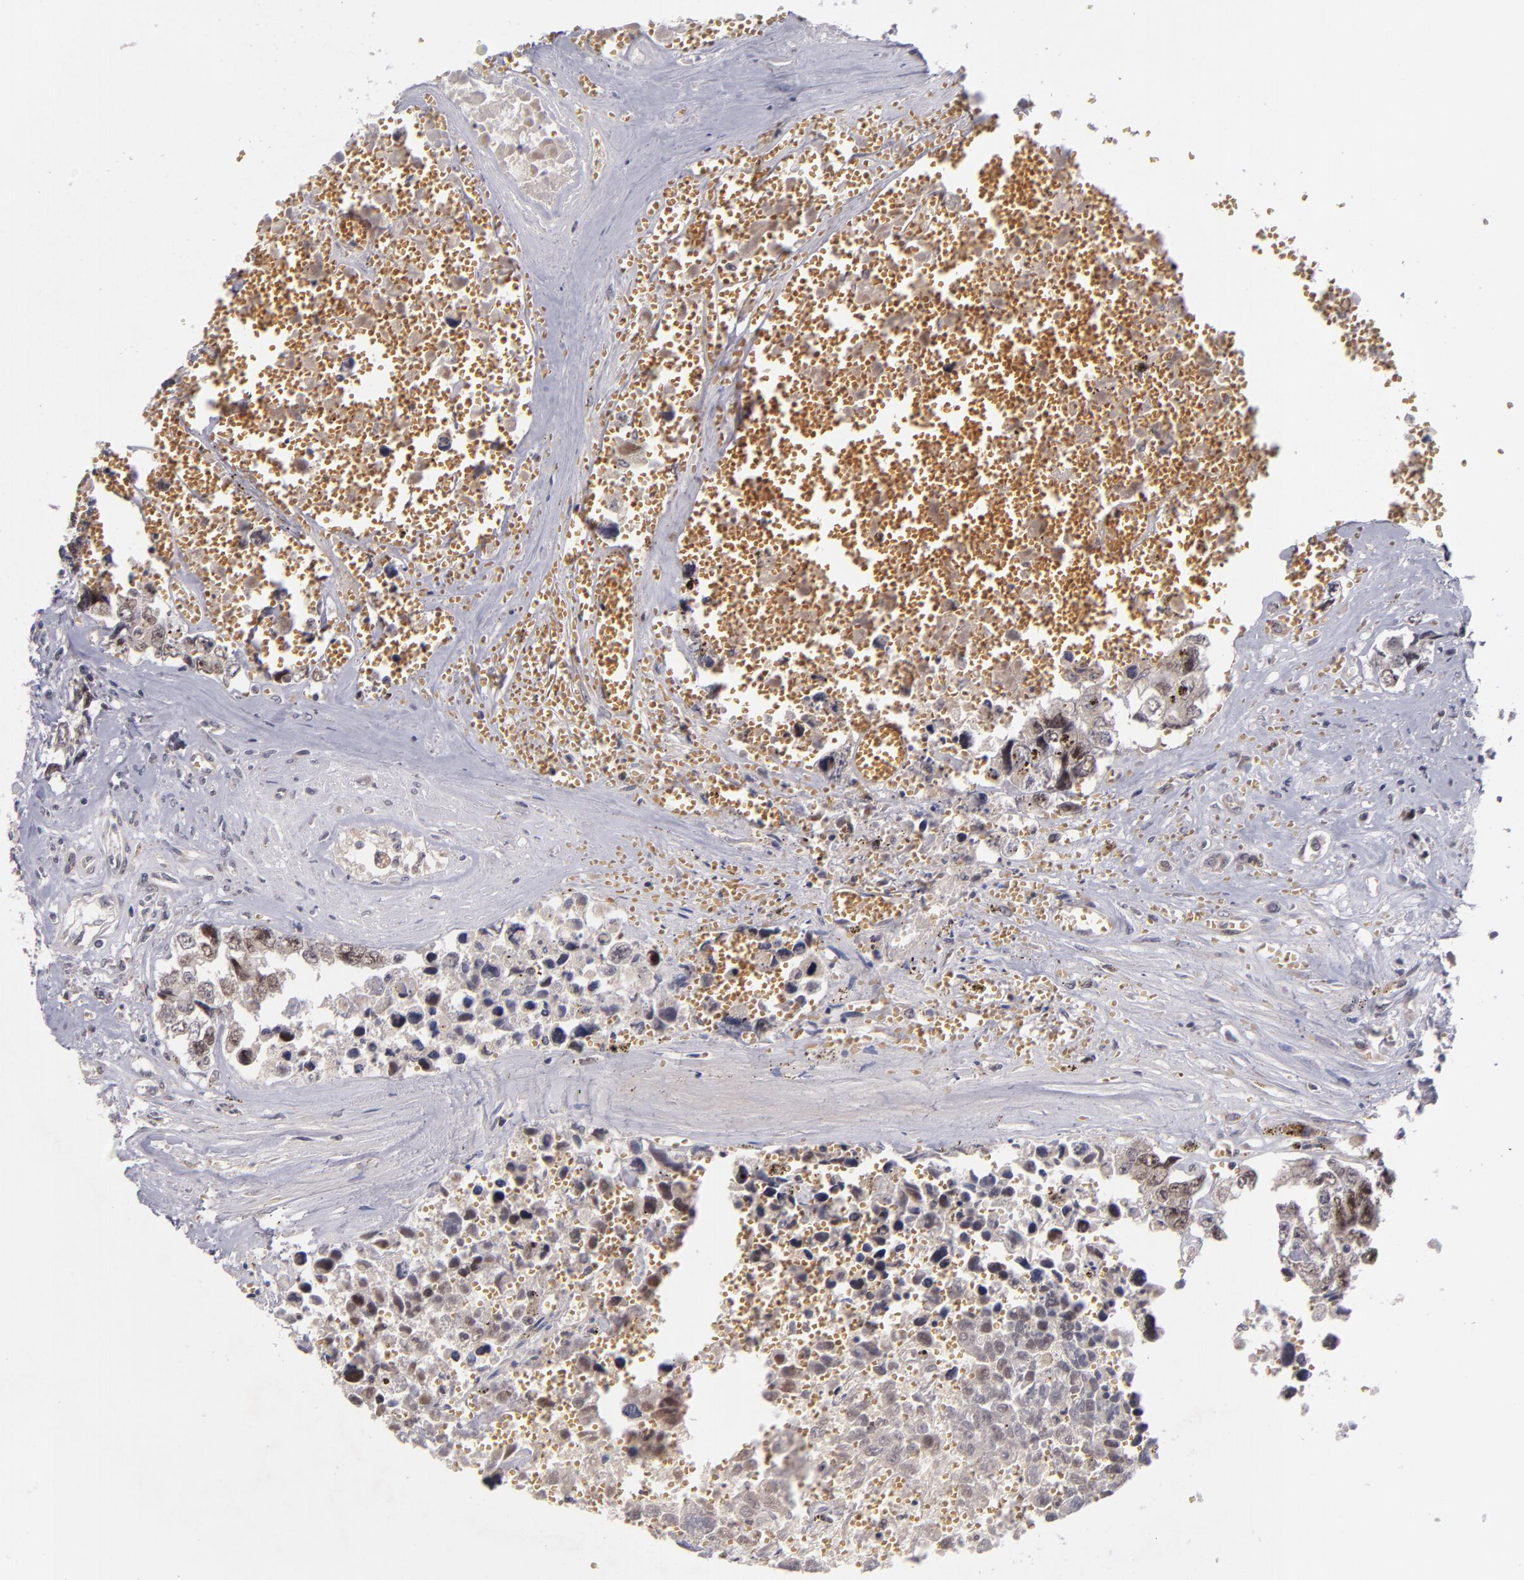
{"staining": {"intensity": "strong", "quantity": "25%-75%", "location": "nuclear"}, "tissue": "testis cancer", "cell_type": "Tumor cells", "image_type": "cancer", "snomed": [{"axis": "morphology", "description": "Carcinoma, Embryonal, NOS"}, {"axis": "topography", "description": "Testis"}], "caption": "Immunohistochemical staining of embryonal carcinoma (testis) displays strong nuclear protein positivity in about 25%-75% of tumor cells.", "gene": "CDC7", "patient": {"sex": "male", "age": 31}}